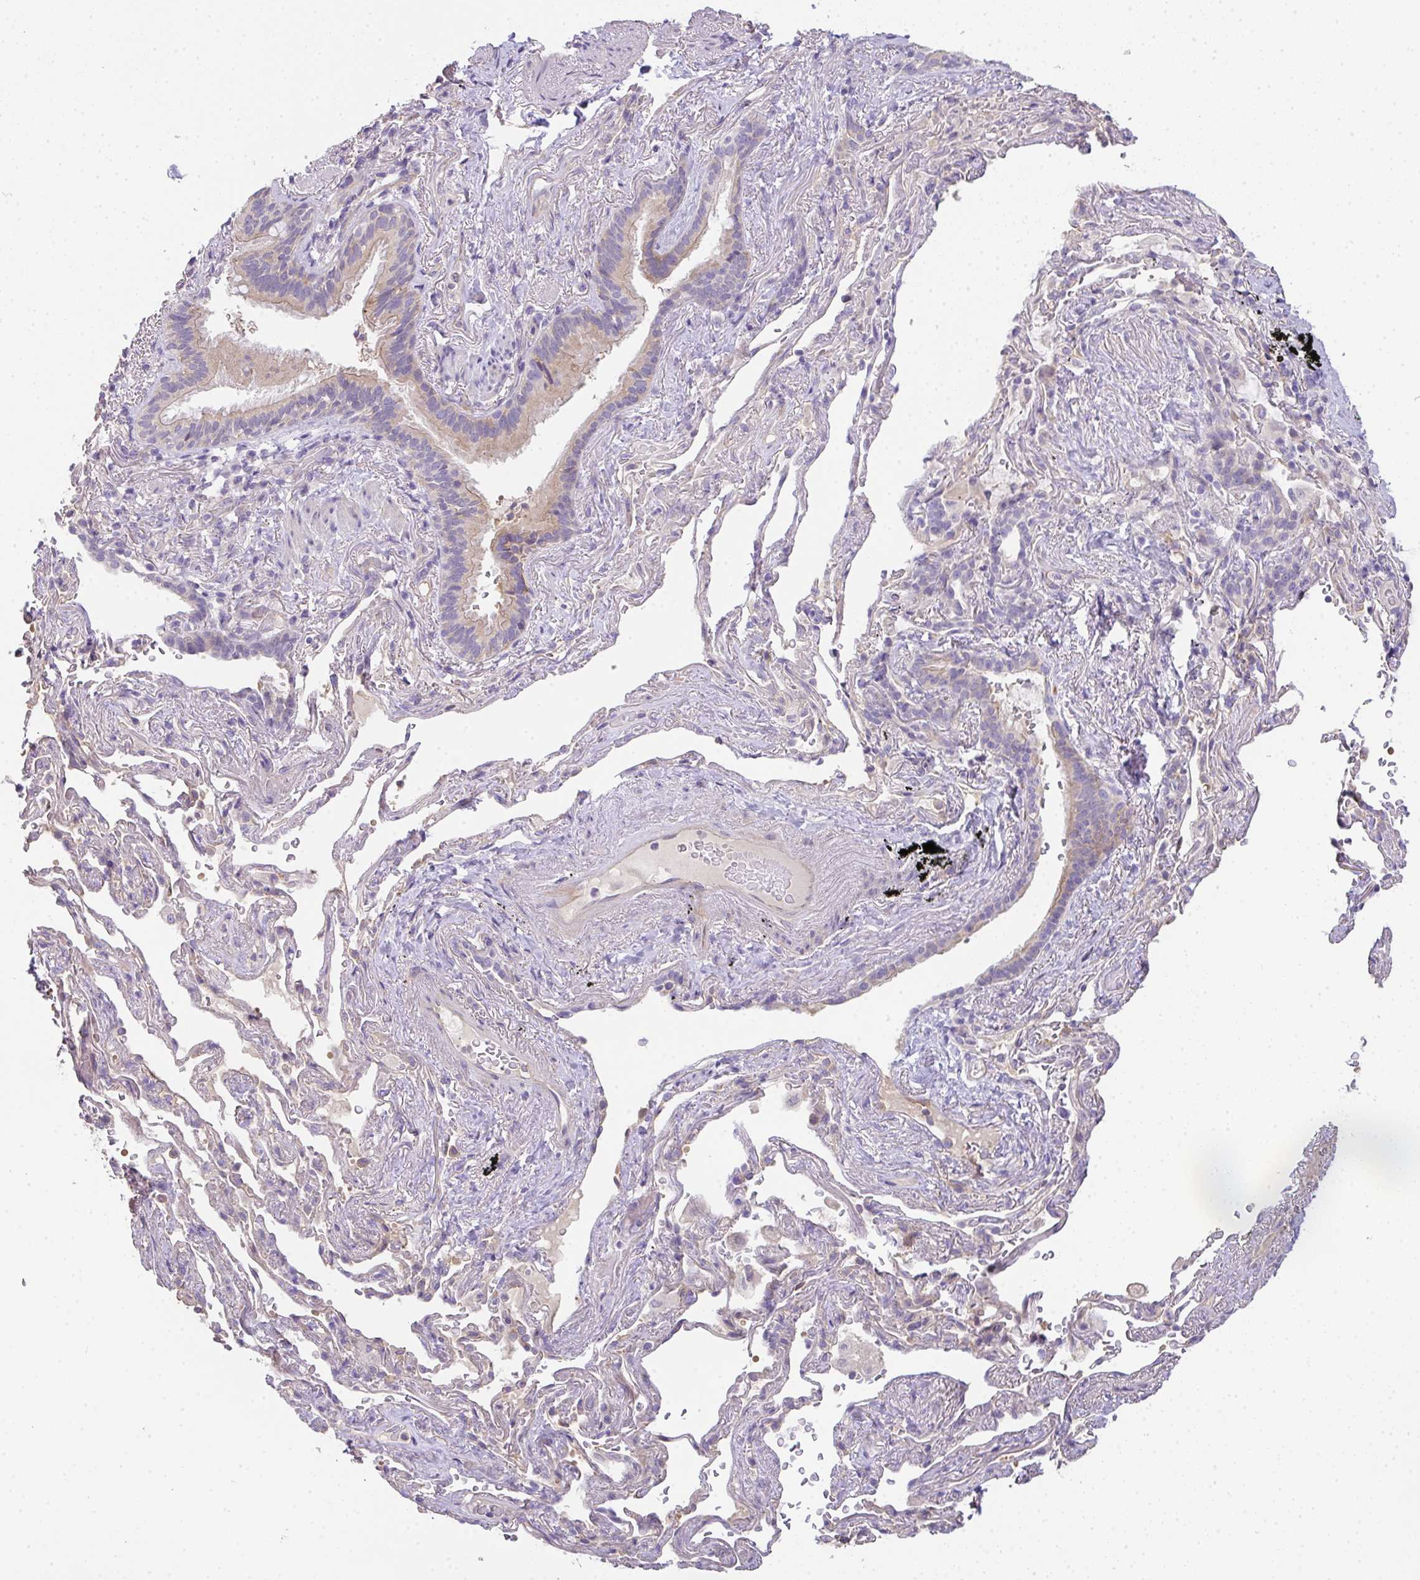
{"staining": {"intensity": "weak", "quantity": ">75%", "location": "cytoplasmic/membranous"}, "tissue": "bronchus", "cell_type": "Respiratory epithelial cells", "image_type": "normal", "snomed": [{"axis": "morphology", "description": "Normal tissue, NOS"}, {"axis": "topography", "description": "Bronchus"}], "caption": "Weak cytoplasmic/membranous staining is seen in approximately >75% of respiratory epithelial cells in benign bronchus. The staining is performed using DAB brown chromogen to label protein expression. The nuclei are counter-stained blue using hematoxylin.", "gene": "FILIP1", "patient": {"sex": "male", "age": 70}}